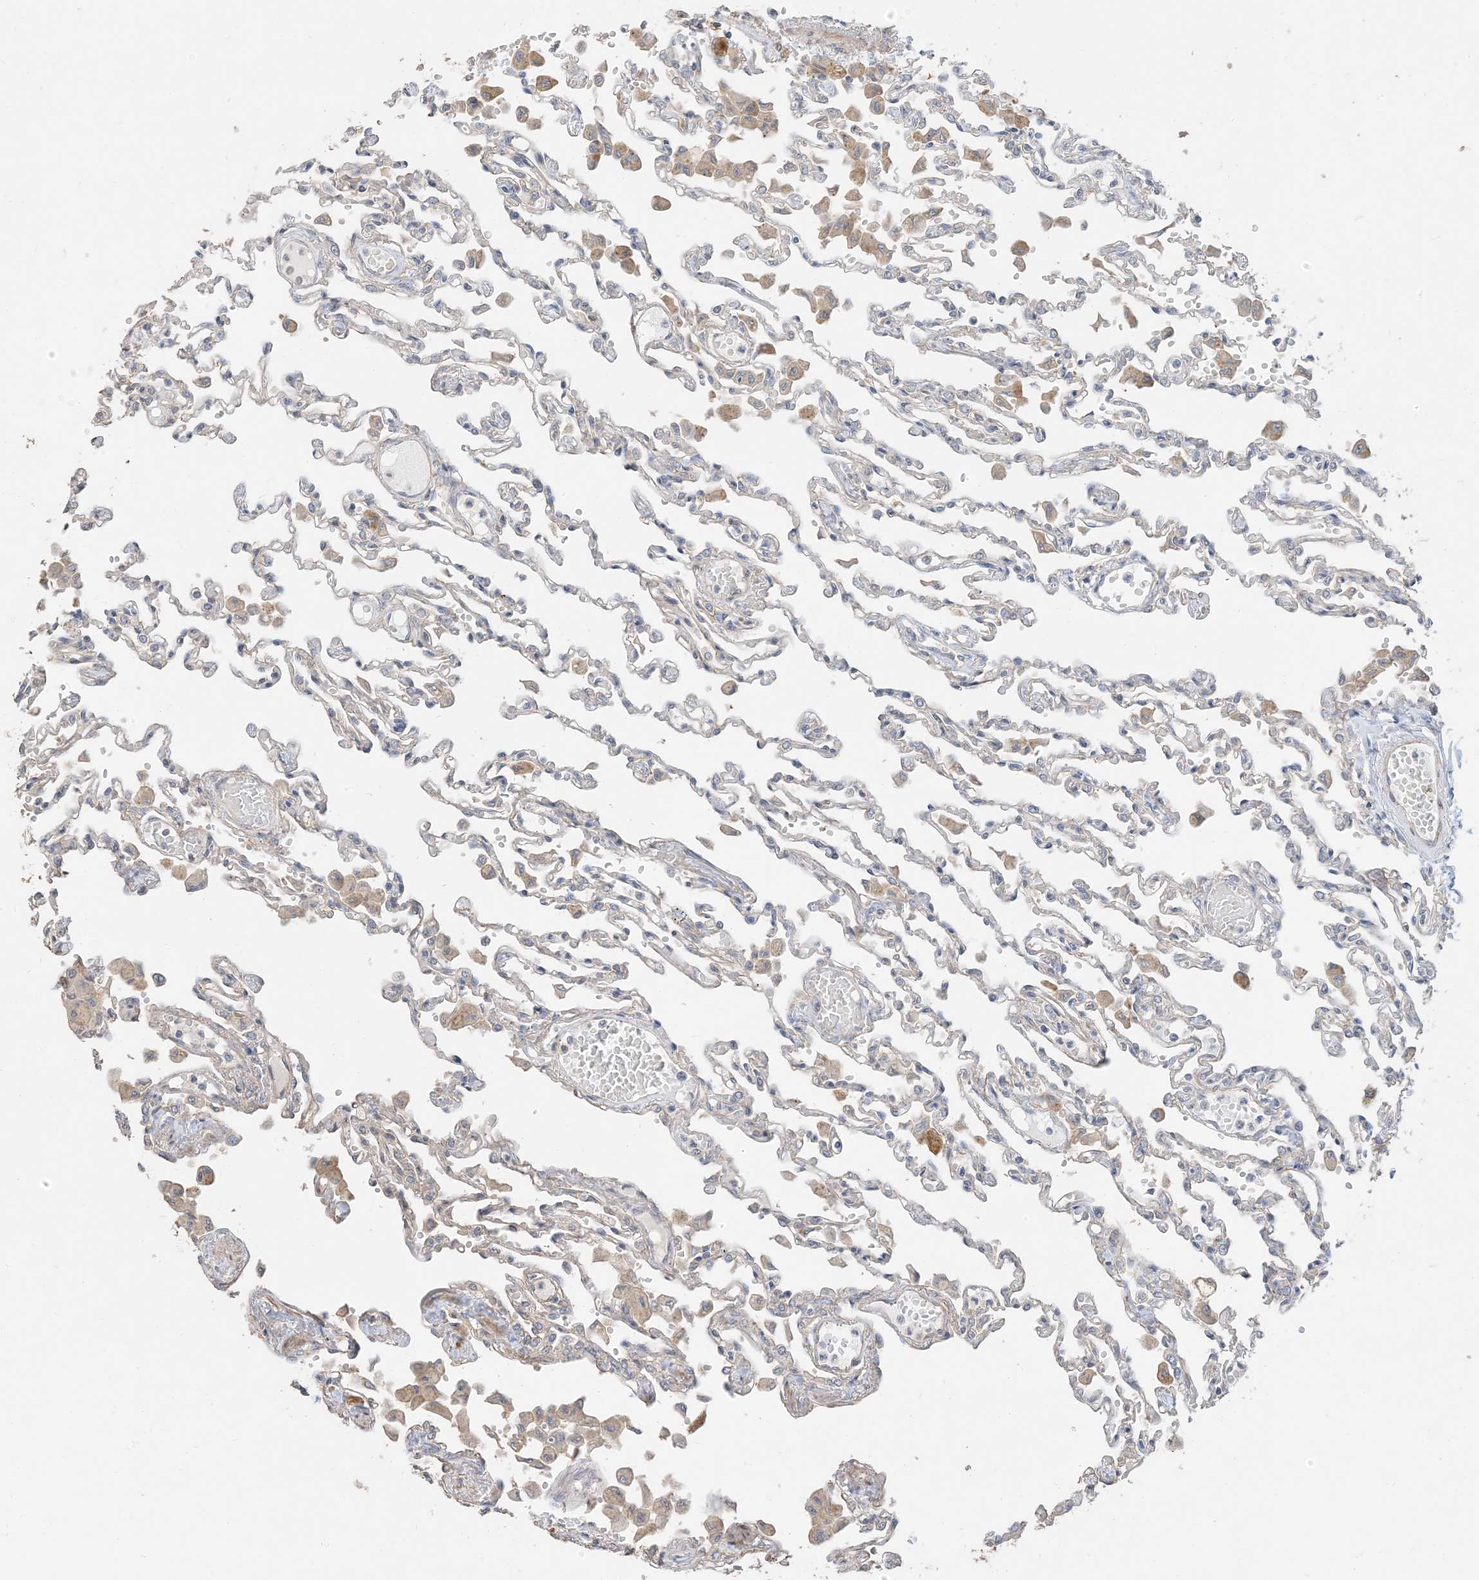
{"staining": {"intensity": "negative", "quantity": "none", "location": "none"}, "tissue": "lung", "cell_type": "Alveolar cells", "image_type": "normal", "snomed": [{"axis": "morphology", "description": "Normal tissue, NOS"}, {"axis": "topography", "description": "Bronchus"}, {"axis": "topography", "description": "Lung"}], "caption": "A high-resolution image shows immunohistochemistry staining of benign lung, which demonstrates no significant positivity in alveolar cells. The staining is performed using DAB (3,3'-diaminobenzidine) brown chromogen with nuclei counter-stained in using hematoxylin.", "gene": "RNF175", "patient": {"sex": "female", "age": 49}}